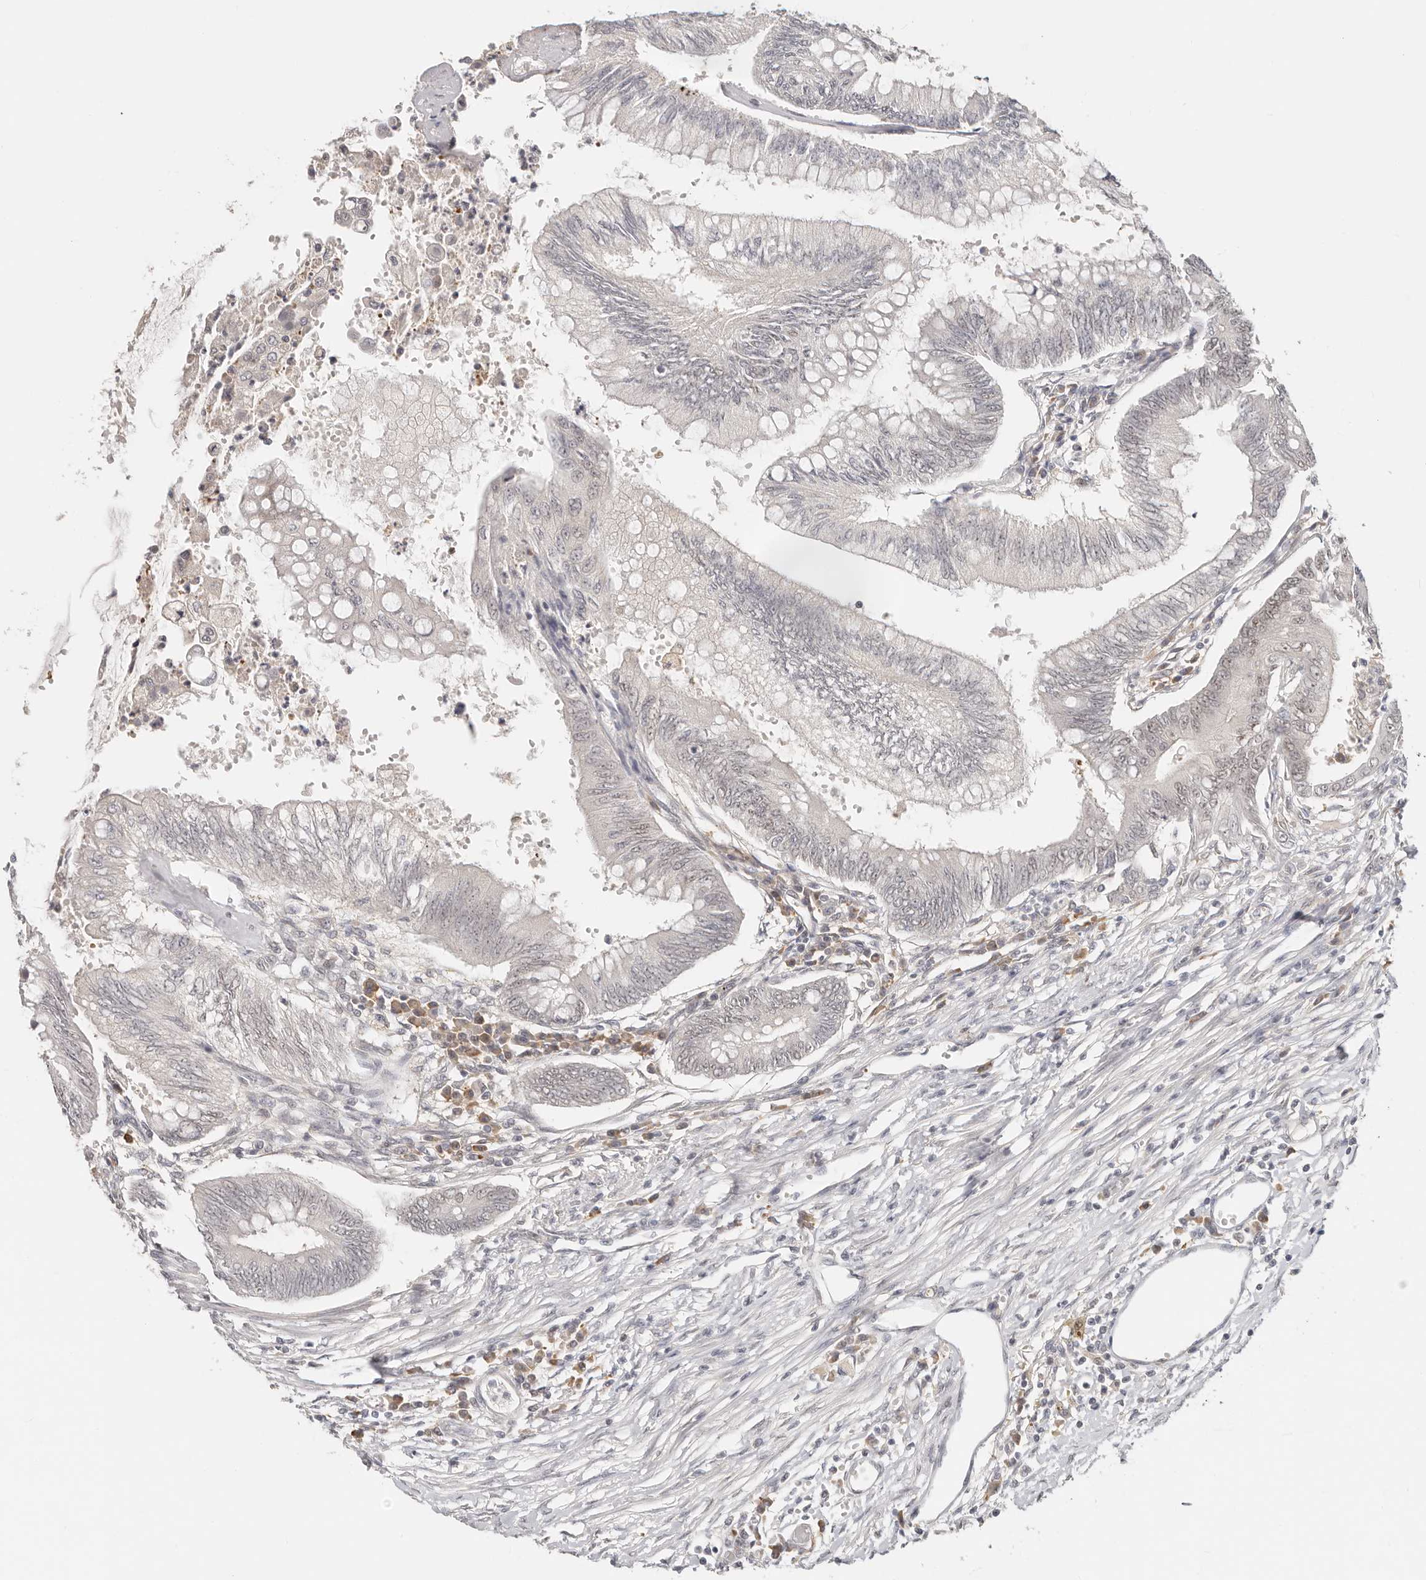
{"staining": {"intensity": "negative", "quantity": "none", "location": "none"}, "tissue": "colorectal cancer", "cell_type": "Tumor cells", "image_type": "cancer", "snomed": [{"axis": "morphology", "description": "Adenoma, NOS"}, {"axis": "morphology", "description": "Adenocarcinoma, NOS"}, {"axis": "topography", "description": "Colon"}], "caption": "Immunohistochemistry histopathology image of neoplastic tissue: human colorectal cancer stained with DAB shows no significant protein positivity in tumor cells.", "gene": "LARP7", "patient": {"sex": "male", "age": 79}}